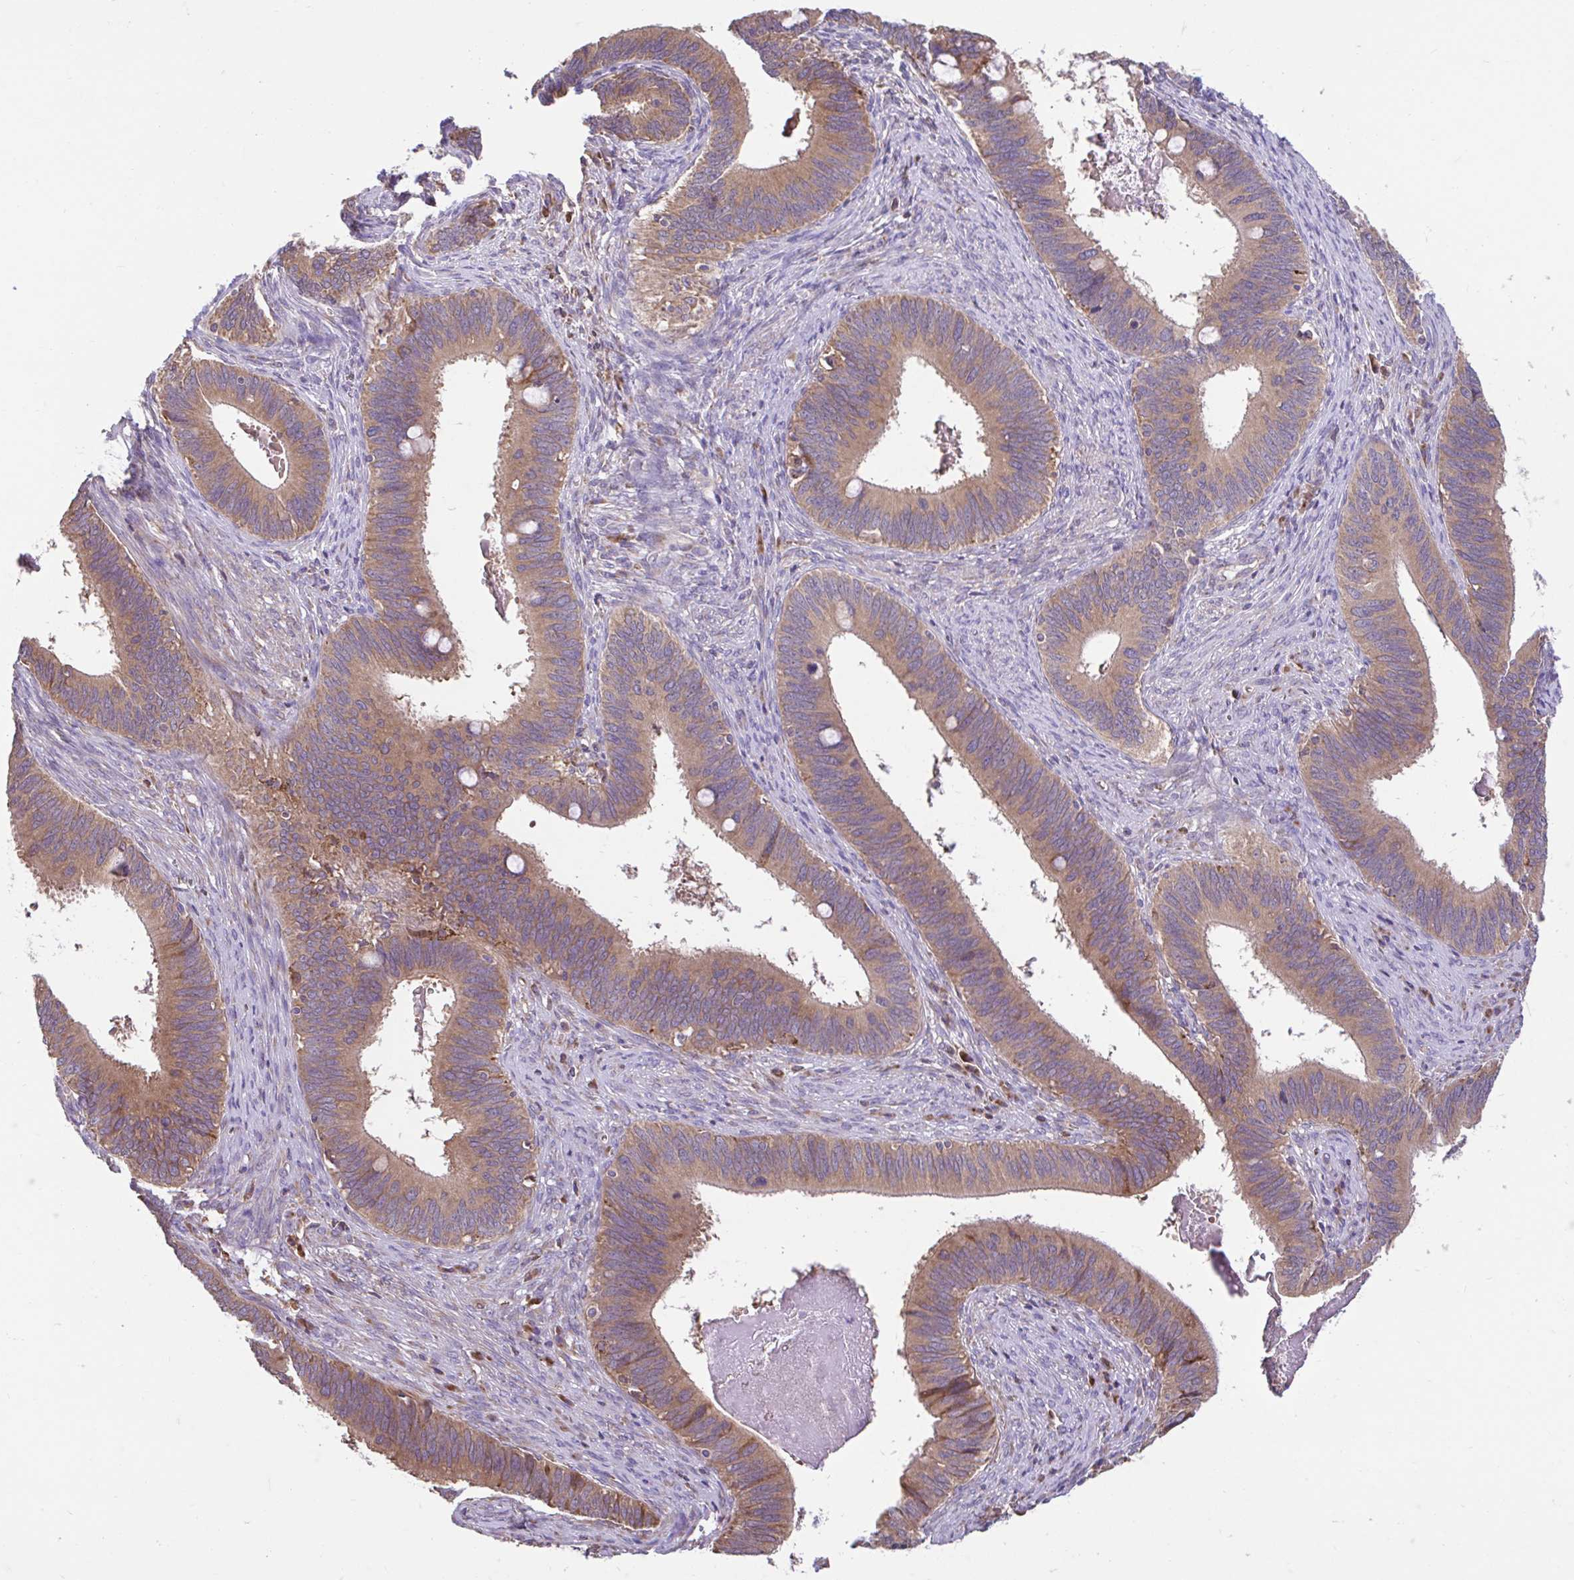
{"staining": {"intensity": "moderate", "quantity": ">75%", "location": "cytoplasmic/membranous"}, "tissue": "cervical cancer", "cell_type": "Tumor cells", "image_type": "cancer", "snomed": [{"axis": "morphology", "description": "Adenocarcinoma, NOS"}, {"axis": "topography", "description": "Cervix"}], "caption": "Moderate cytoplasmic/membranous staining is present in about >75% of tumor cells in cervical cancer.", "gene": "RALBP1", "patient": {"sex": "female", "age": 42}}